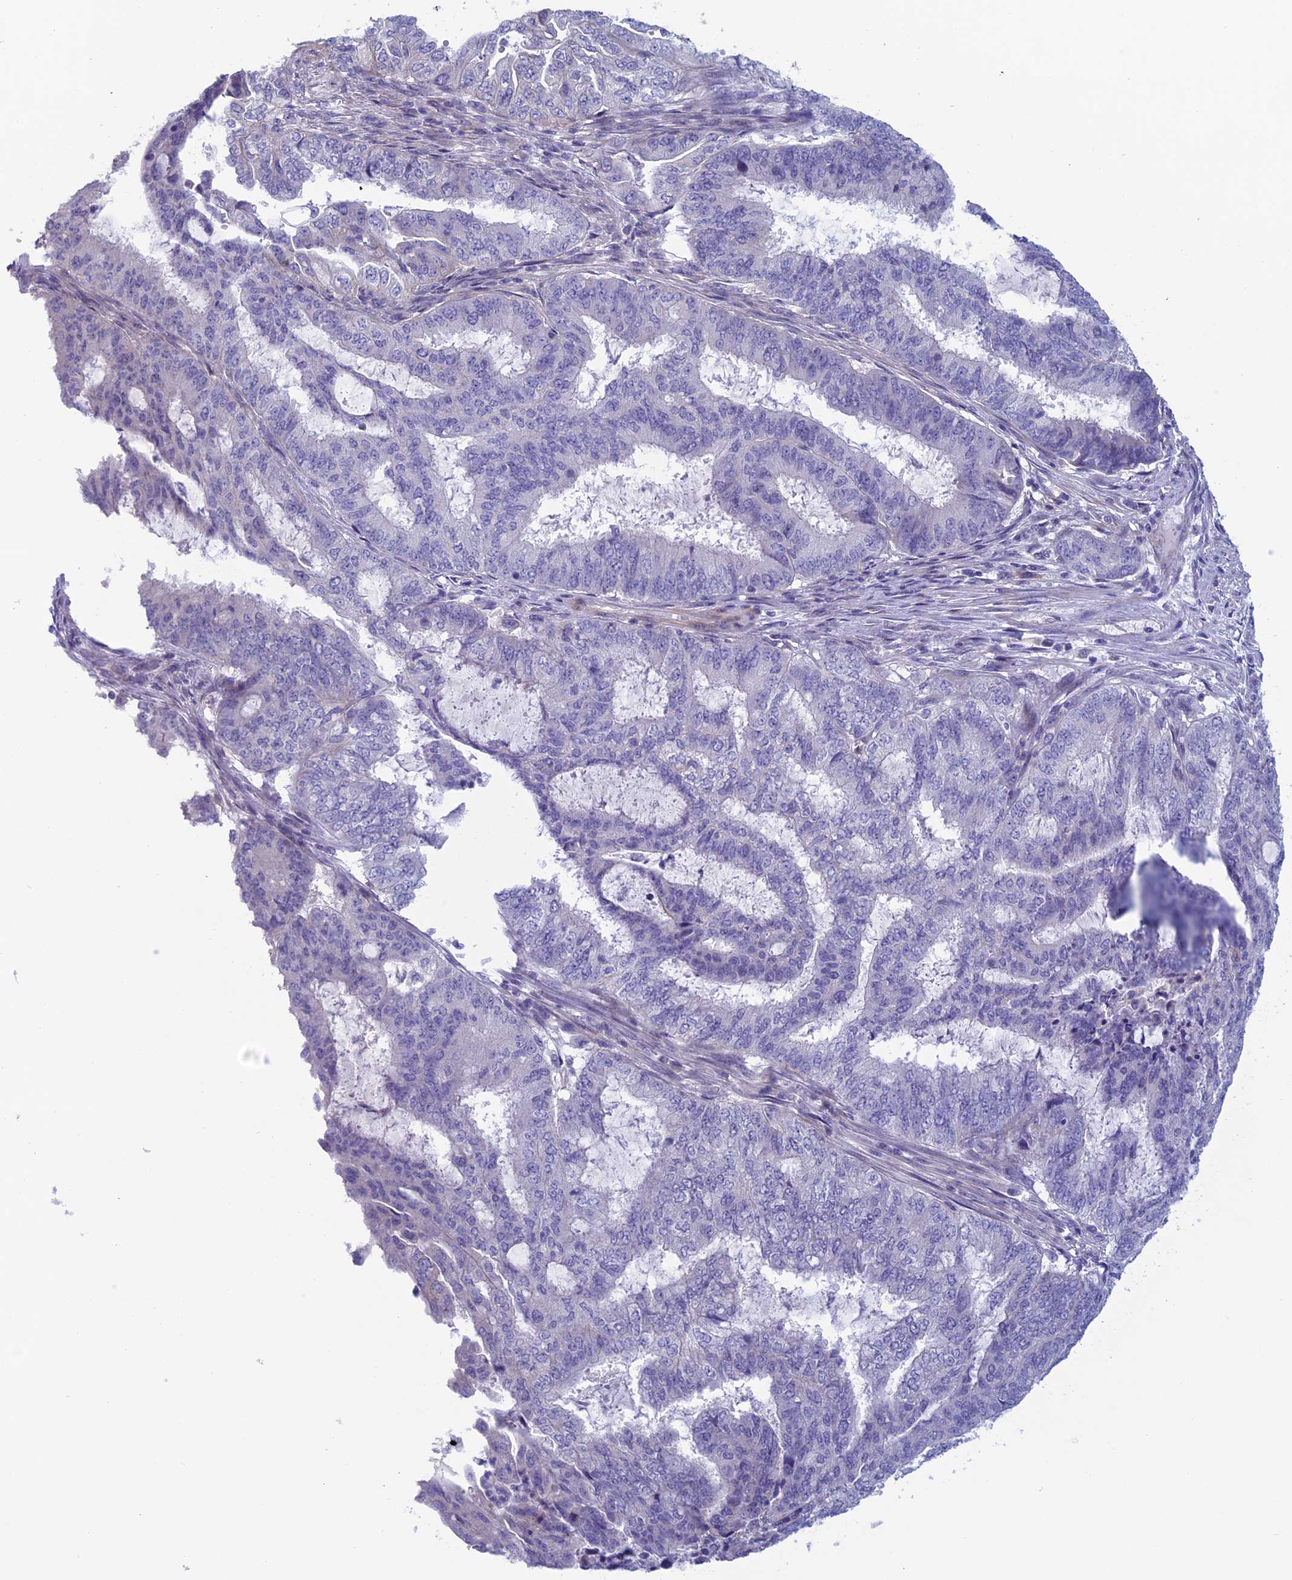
{"staining": {"intensity": "negative", "quantity": "none", "location": "none"}, "tissue": "endometrial cancer", "cell_type": "Tumor cells", "image_type": "cancer", "snomed": [{"axis": "morphology", "description": "Adenocarcinoma, NOS"}, {"axis": "topography", "description": "Endometrium"}], "caption": "The photomicrograph reveals no staining of tumor cells in endometrial cancer (adenocarcinoma).", "gene": "CNOT6L", "patient": {"sex": "female", "age": 51}}